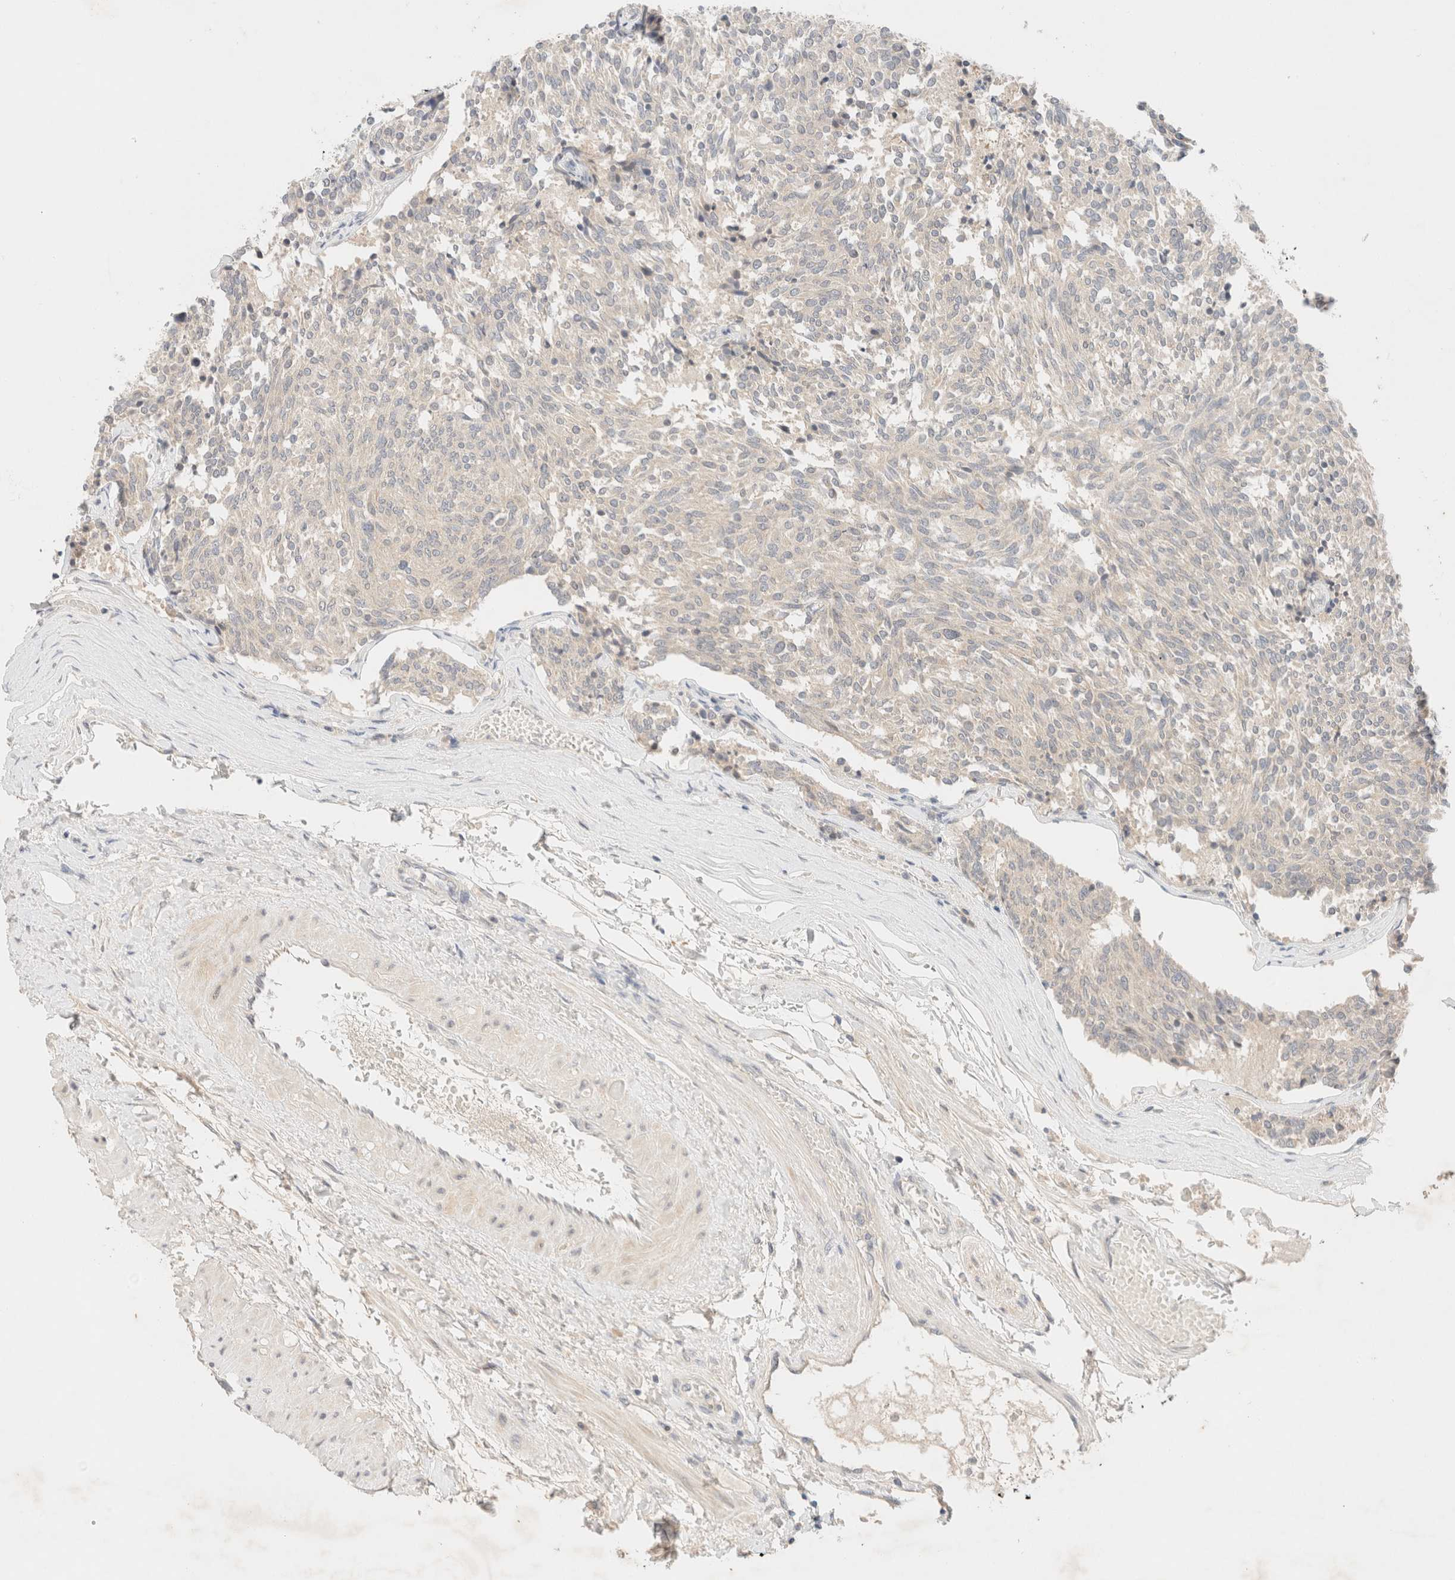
{"staining": {"intensity": "negative", "quantity": "none", "location": "none"}, "tissue": "carcinoid", "cell_type": "Tumor cells", "image_type": "cancer", "snomed": [{"axis": "morphology", "description": "Carcinoid, malignant, NOS"}, {"axis": "topography", "description": "Pancreas"}], "caption": "The histopathology image displays no staining of tumor cells in carcinoid.", "gene": "SARM1", "patient": {"sex": "female", "age": 54}}